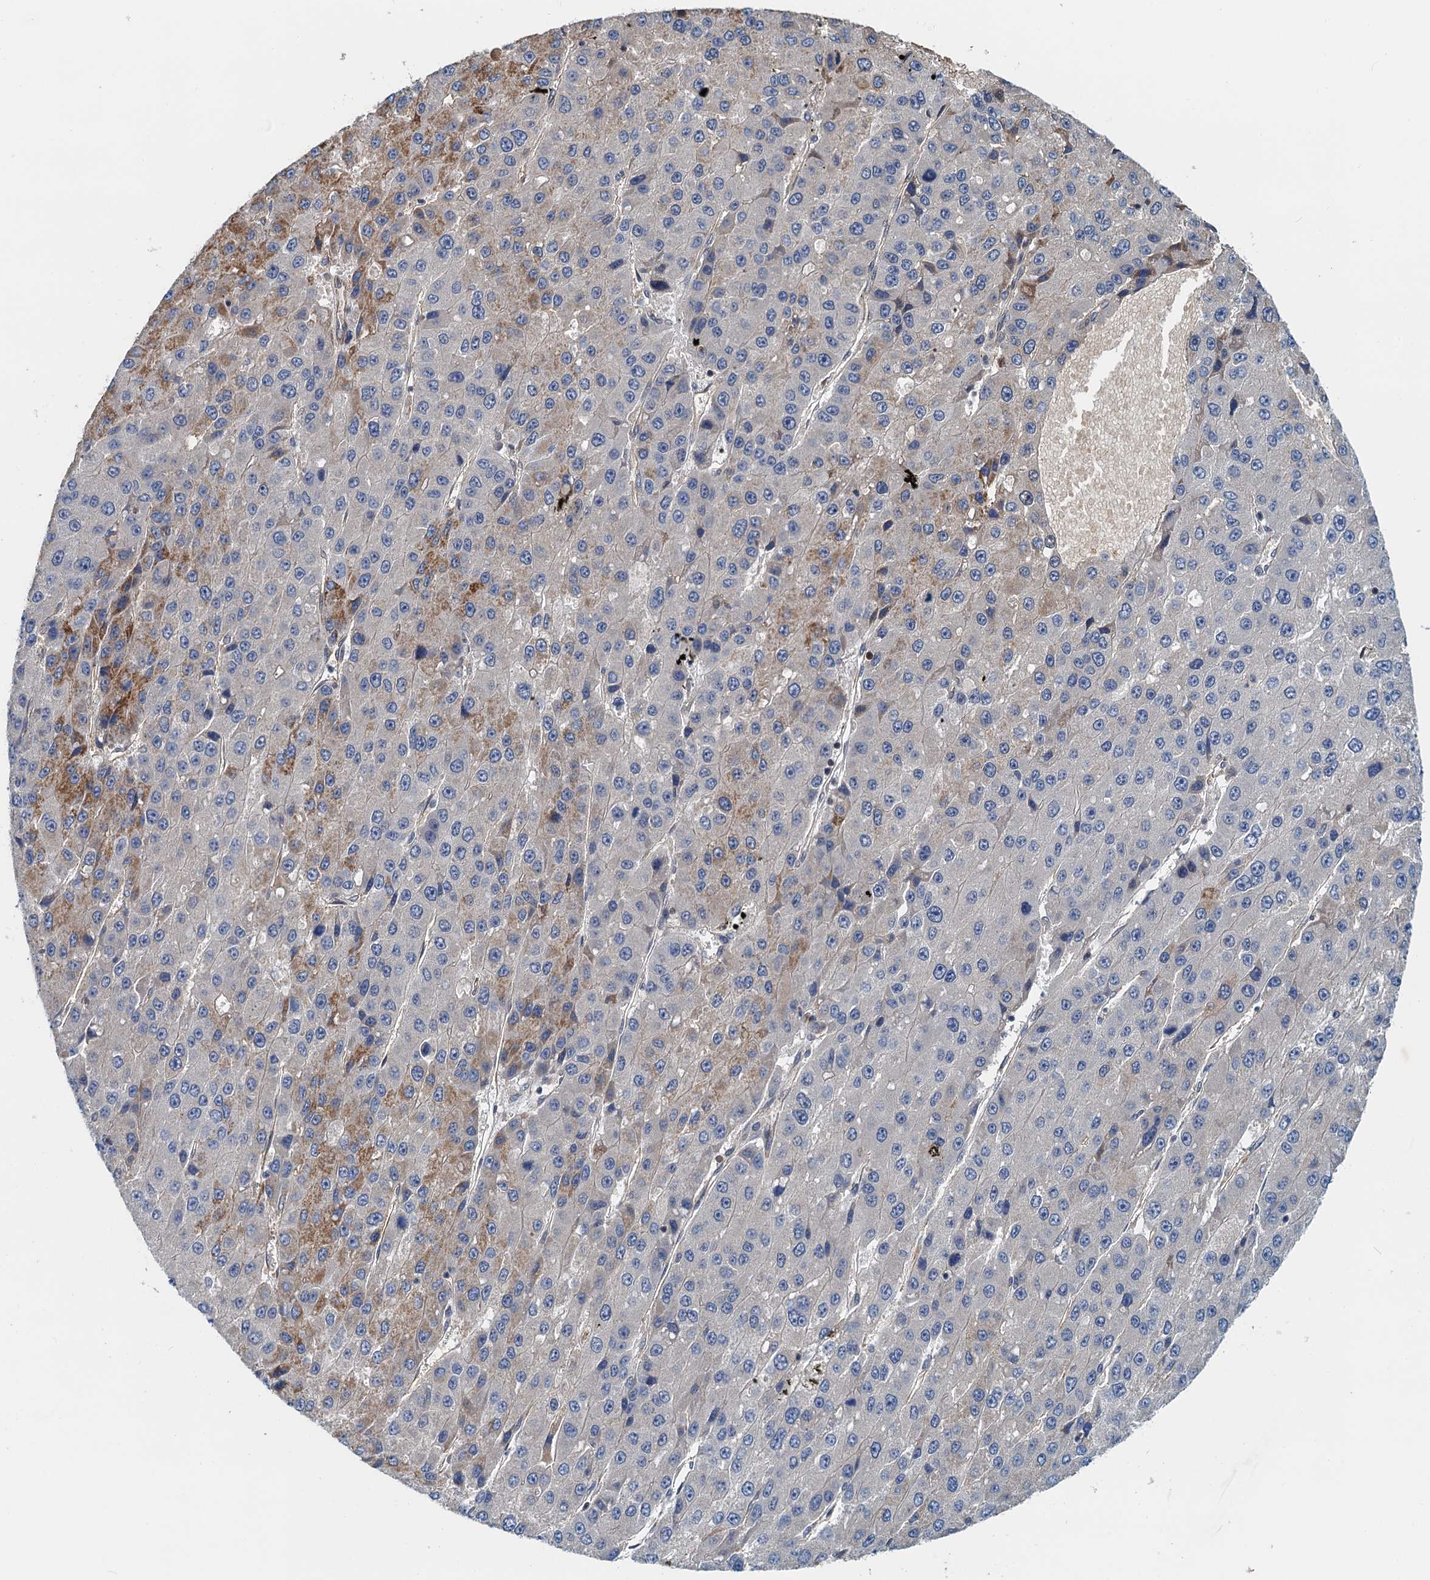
{"staining": {"intensity": "moderate", "quantity": "<25%", "location": "cytoplasmic/membranous"}, "tissue": "liver cancer", "cell_type": "Tumor cells", "image_type": "cancer", "snomed": [{"axis": "morphology", "description": "Carcinoma, Hepatocellular, NOS"}, {"axis": "topography", "description": "Liver"}], "caption": "IHC staining of hepatocellular carcinoma (liver), which shows low levels of moderate cytoplasmic/membranous expression in approximately <25% of tumor cells indicating moderate cytoplasmic/membranous protein positivity. The staining was performed using DAB (3,3'-diaminobenzidine) (brown) for protein detection and nuclei were counterstained in hematoxylin (blue).", "gene": "ROGDI", "patient": {"sex": "female", "age": 73}}